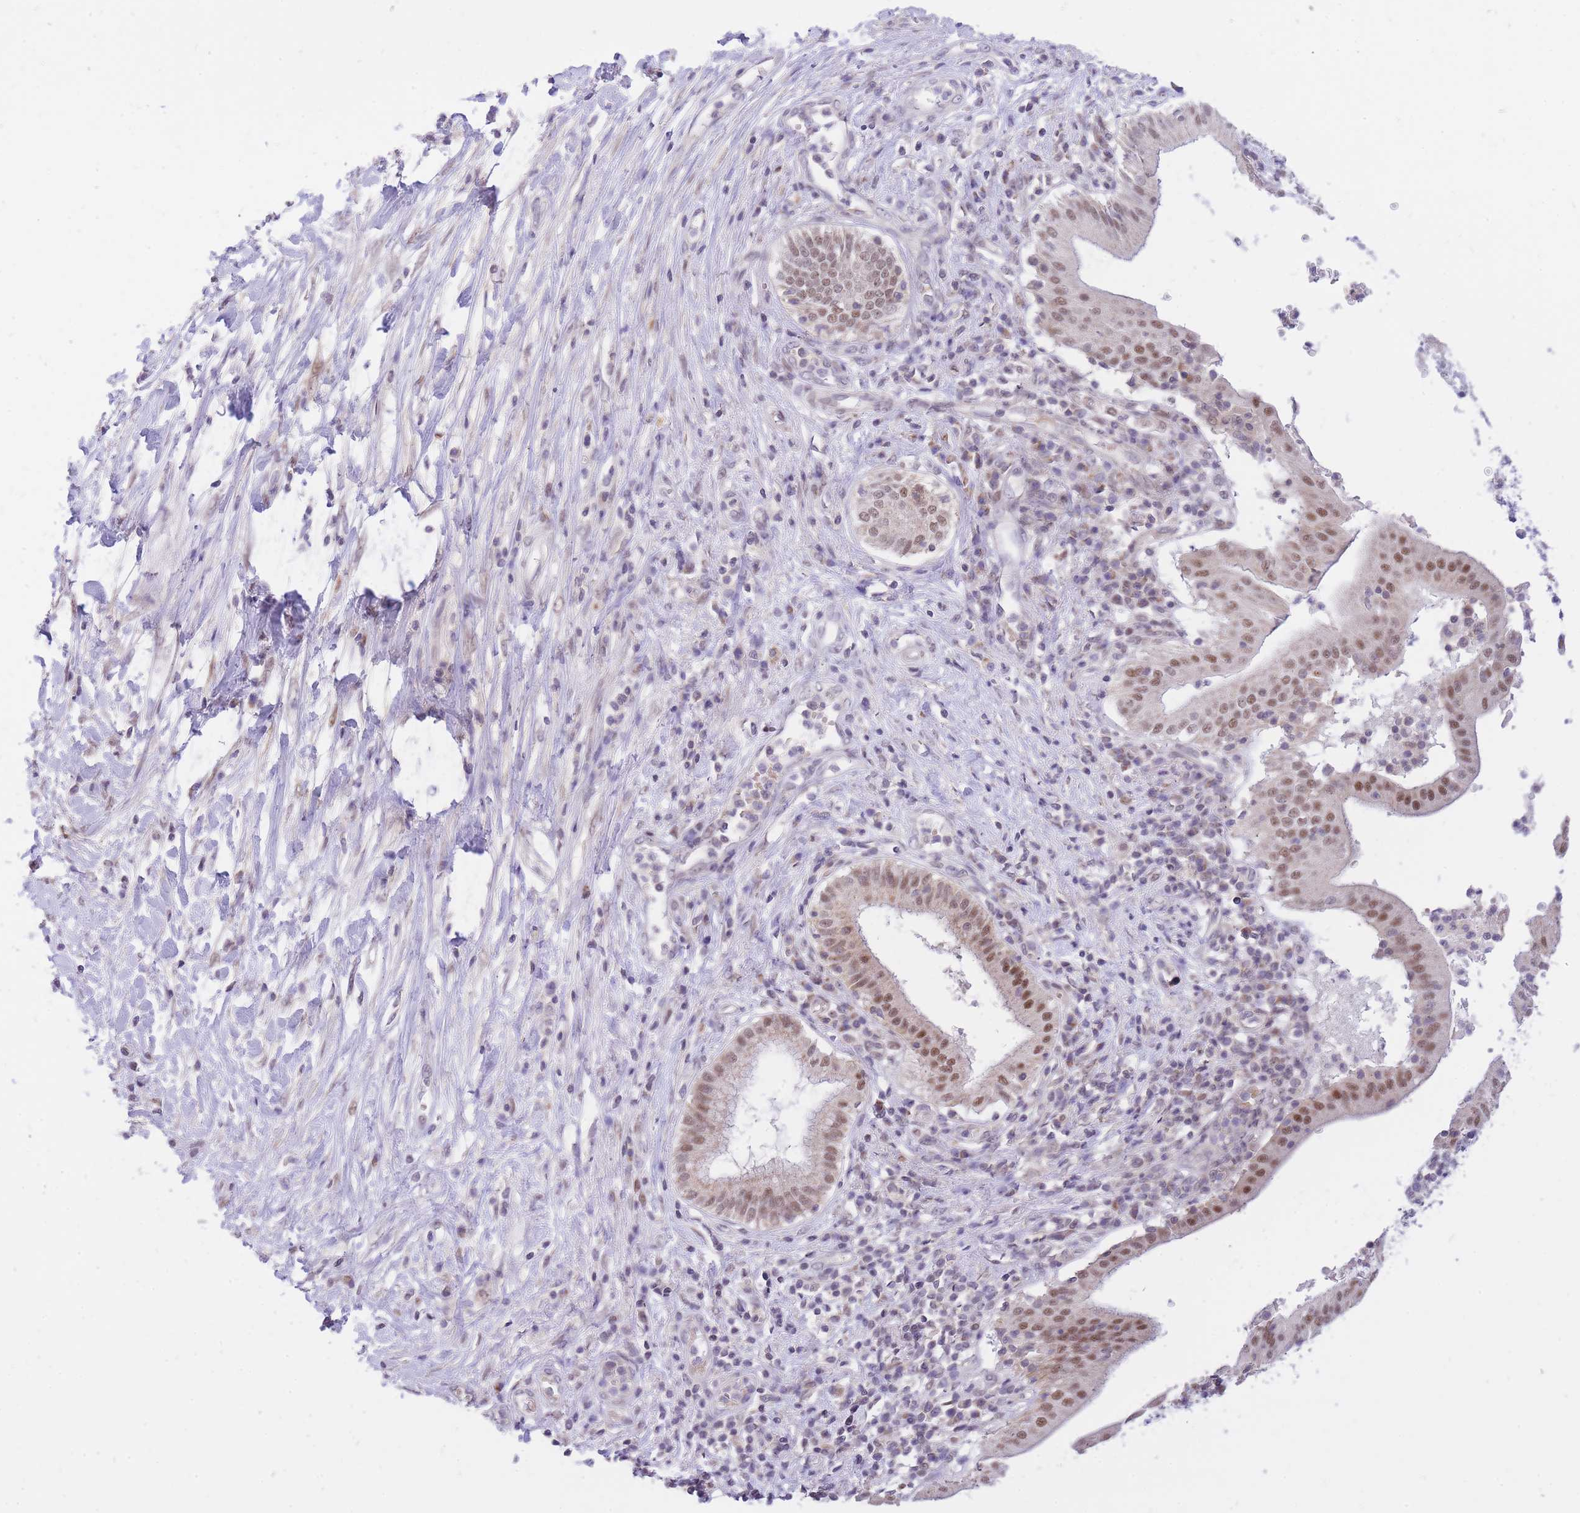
{"staining": {"intensity": "moderate", "quantity": ">75%", "location": "nuclear"}, "tissue": "pancreatic cancer", "cell_type": "Tumor cells", "image_type": "cancer", "snomed": [{"axis": "morphology", "description": "Adenocarcinoma, NOS"}, {"axis": "topography", "description": "Pancreas"}], "caption": "A medium amount of moderate nuclear positivity is present in approximately >75% of tumor cells in pancreatic cancer tissue. (DAB IHC with brightfield microscopy, high magnification).", "gene": "MINDY2", "patient": {"sex": "male", "age": 68}}